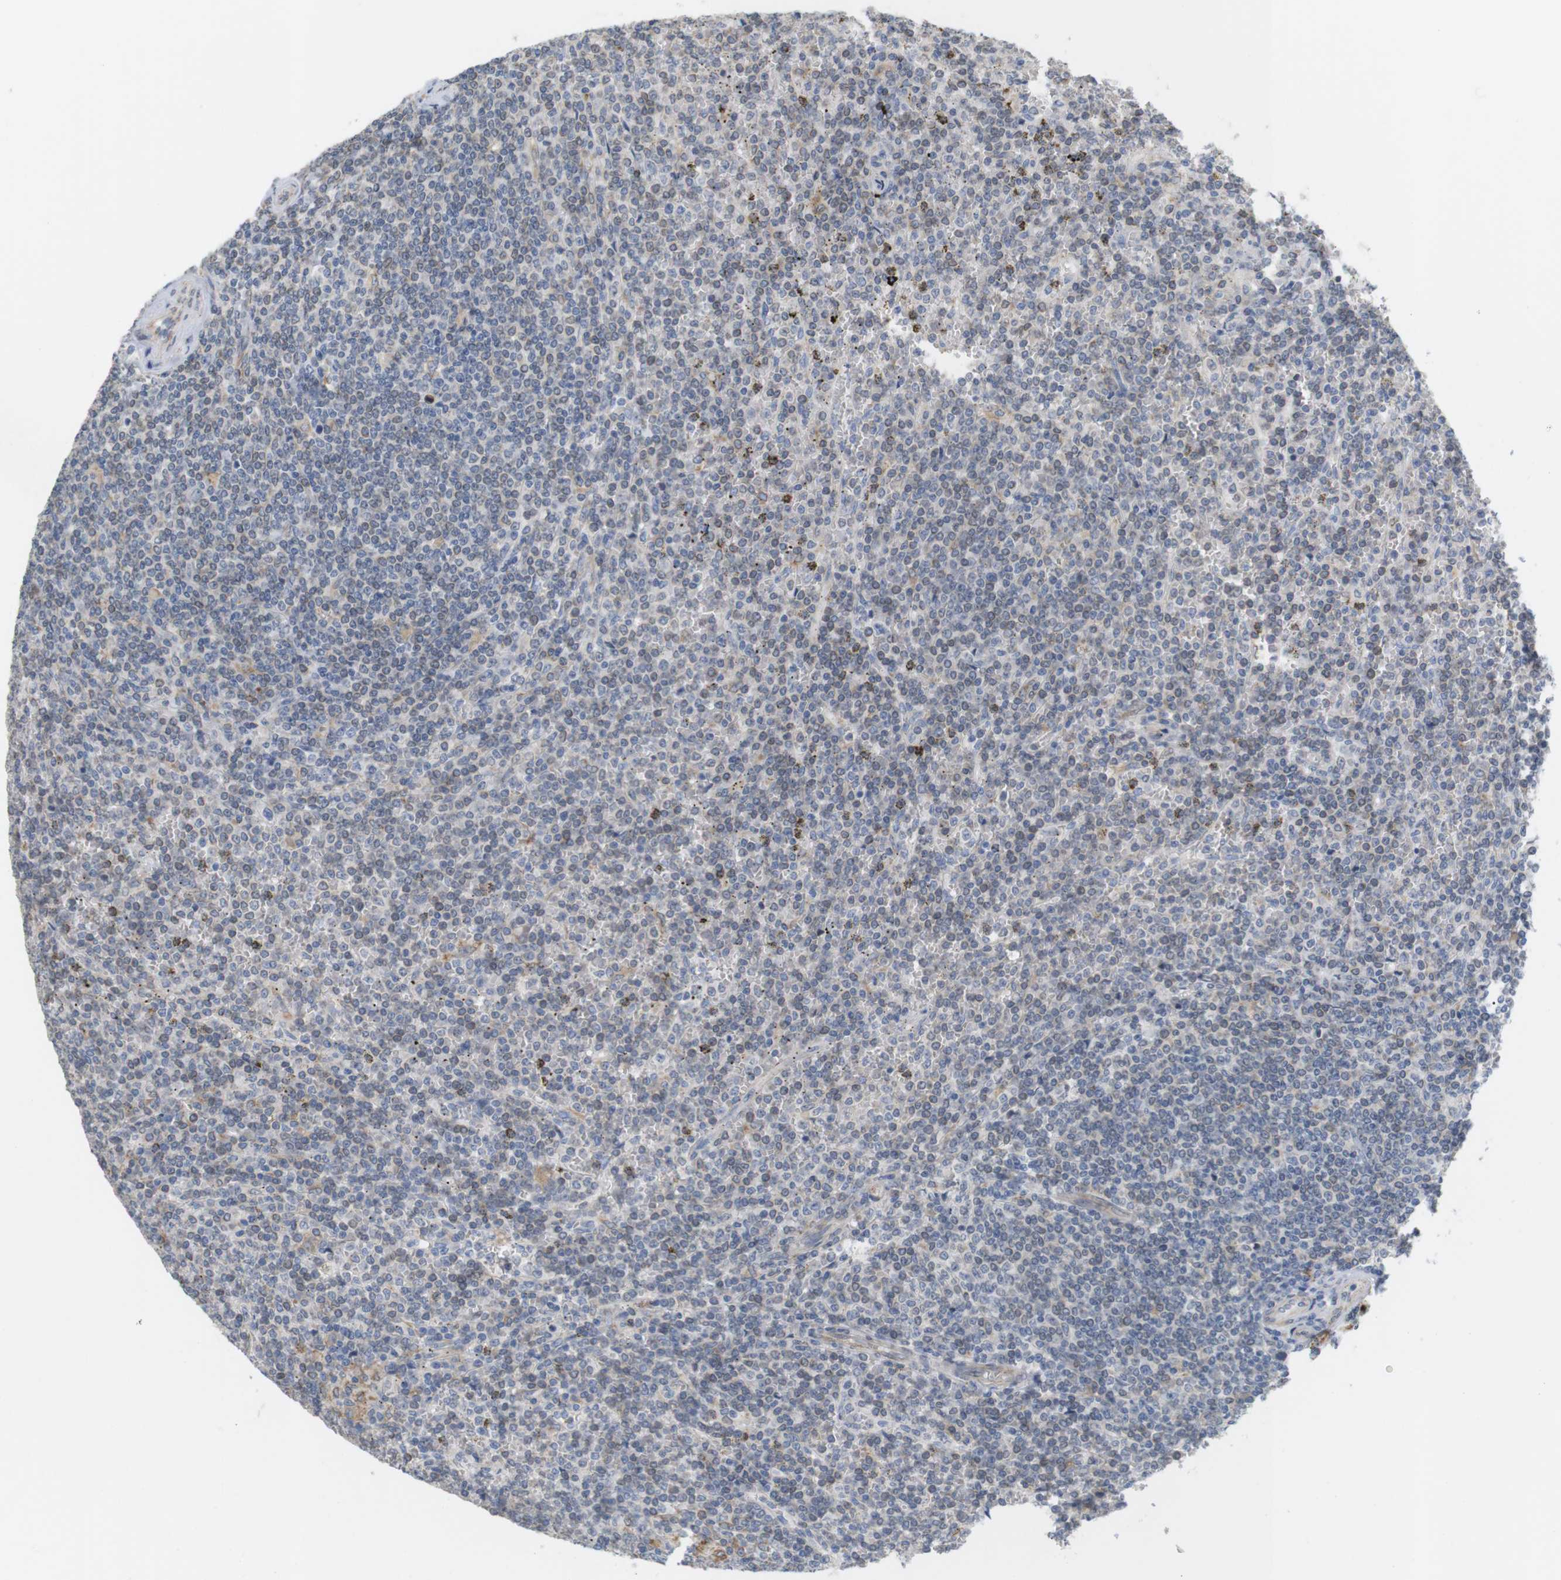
{"staining": {"intensity": "weak", "quantity": "<25%", "location": "cytoplasmic/membranous"}, "tissue": "lymphoma", "cell_type": "Tumor cells", "image_type": "cancer", "snomed": [{"axis": "morphology", "description": "Malignant lymphoma, non-Hodgkin's type, Low grade"}, {"axis": "topography", "description": "Spleen"}], "caption": "The IHC image has no significant expression in tumor cells of malignant lymphoma, non-Hodgkin's type (low-grade) tissue.", "gene": "ITPR1", "patient": {"sex": "female", "age": 19}}